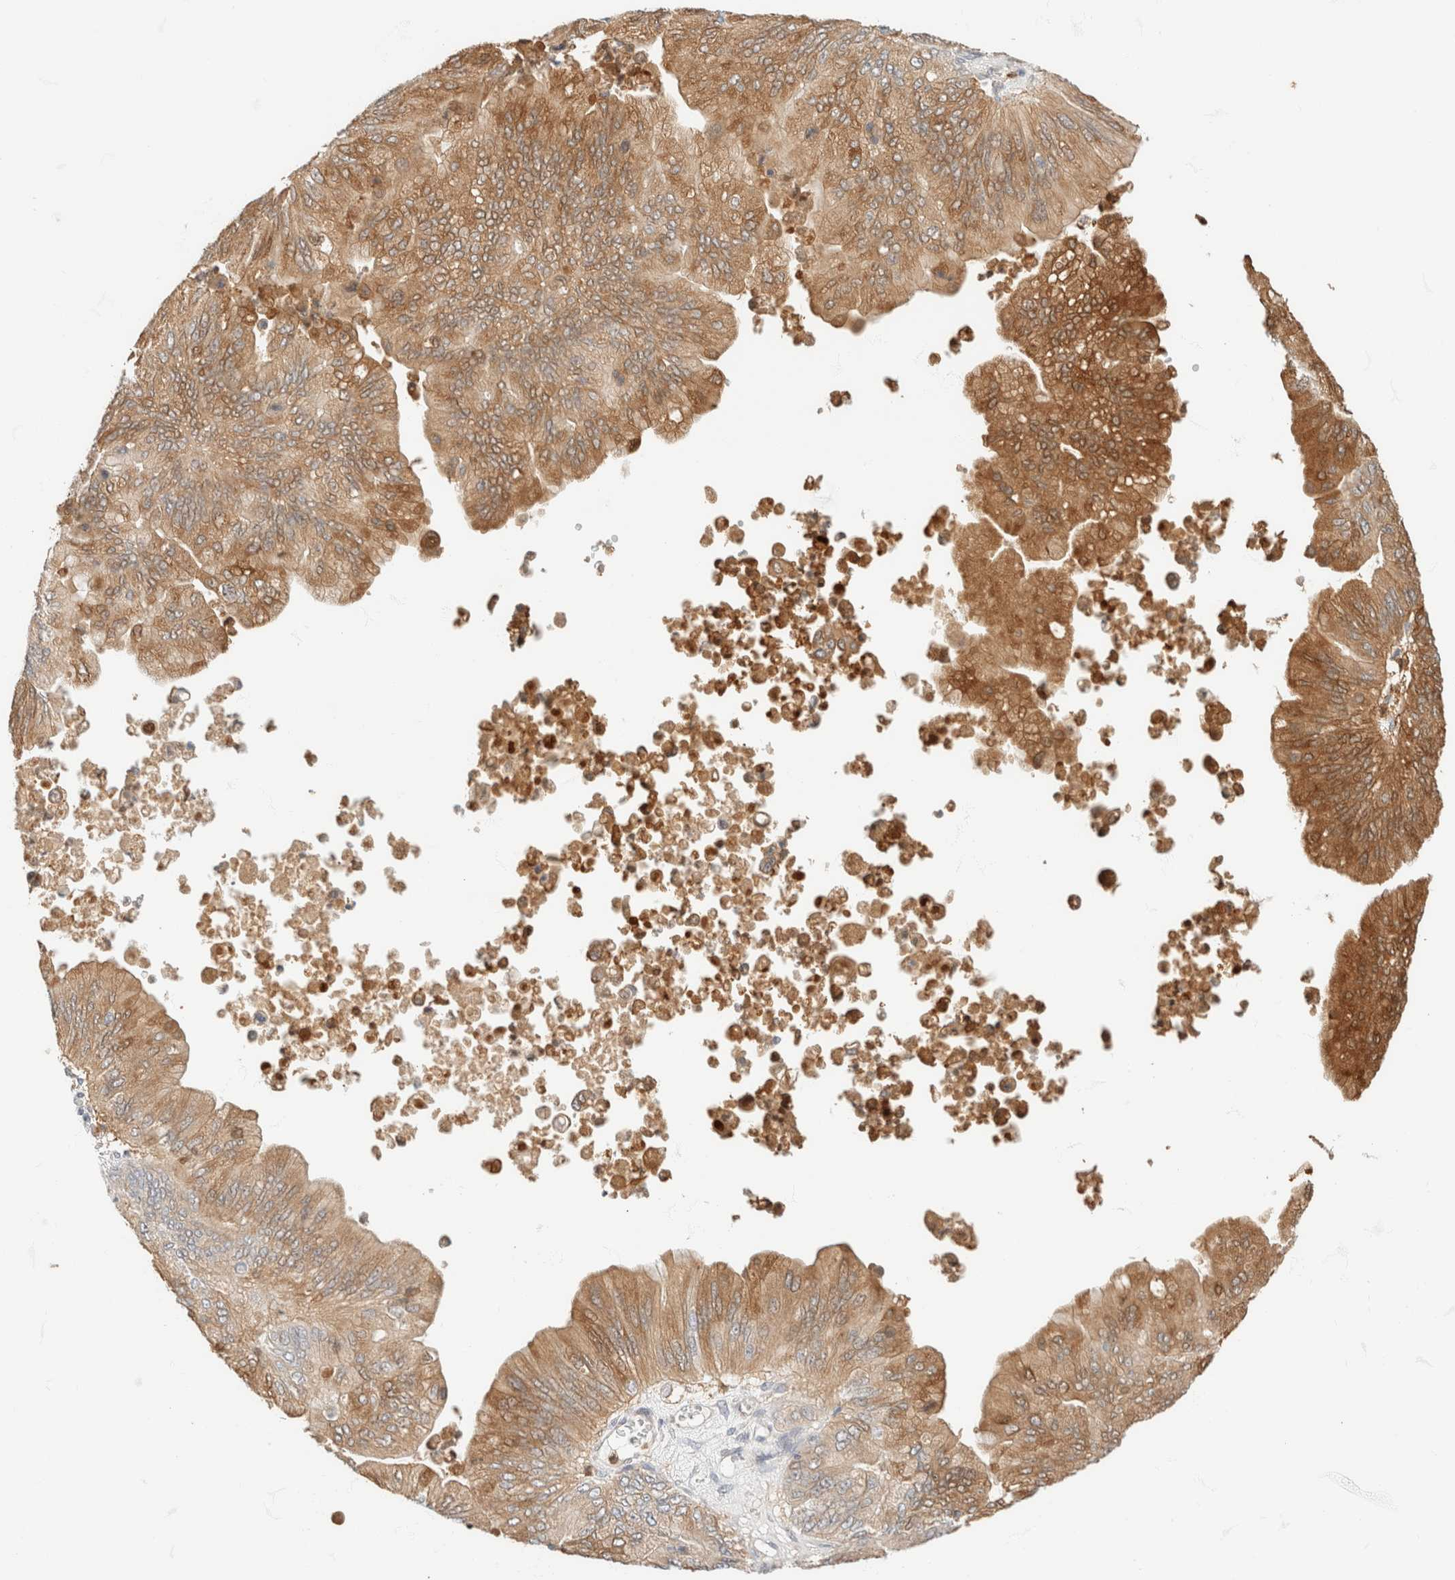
{"staining": {"intensity": "moderate", "quantity": ">75%", "location": "cytoplasmic/membranous"}, "tissue": "ovarian cancer", "cell_type": "Tumor cells", "image_type": "cancer", "snomed": [{"axis": "morphology", "description": "Cystadenocarcinoma, mucinous, NOS"}, {"axis": "topography", "description": "Ovary"}], "caption": "About >75% of tumor cells in human ovarian cancer (mucinous cystadenocarcinoma) display moderate cytoplasmic/membranous protein expression as visualized by brown immunohistochemical staining.", "gene": "GPI", "patient": {"sex": "female", "age": 61}}